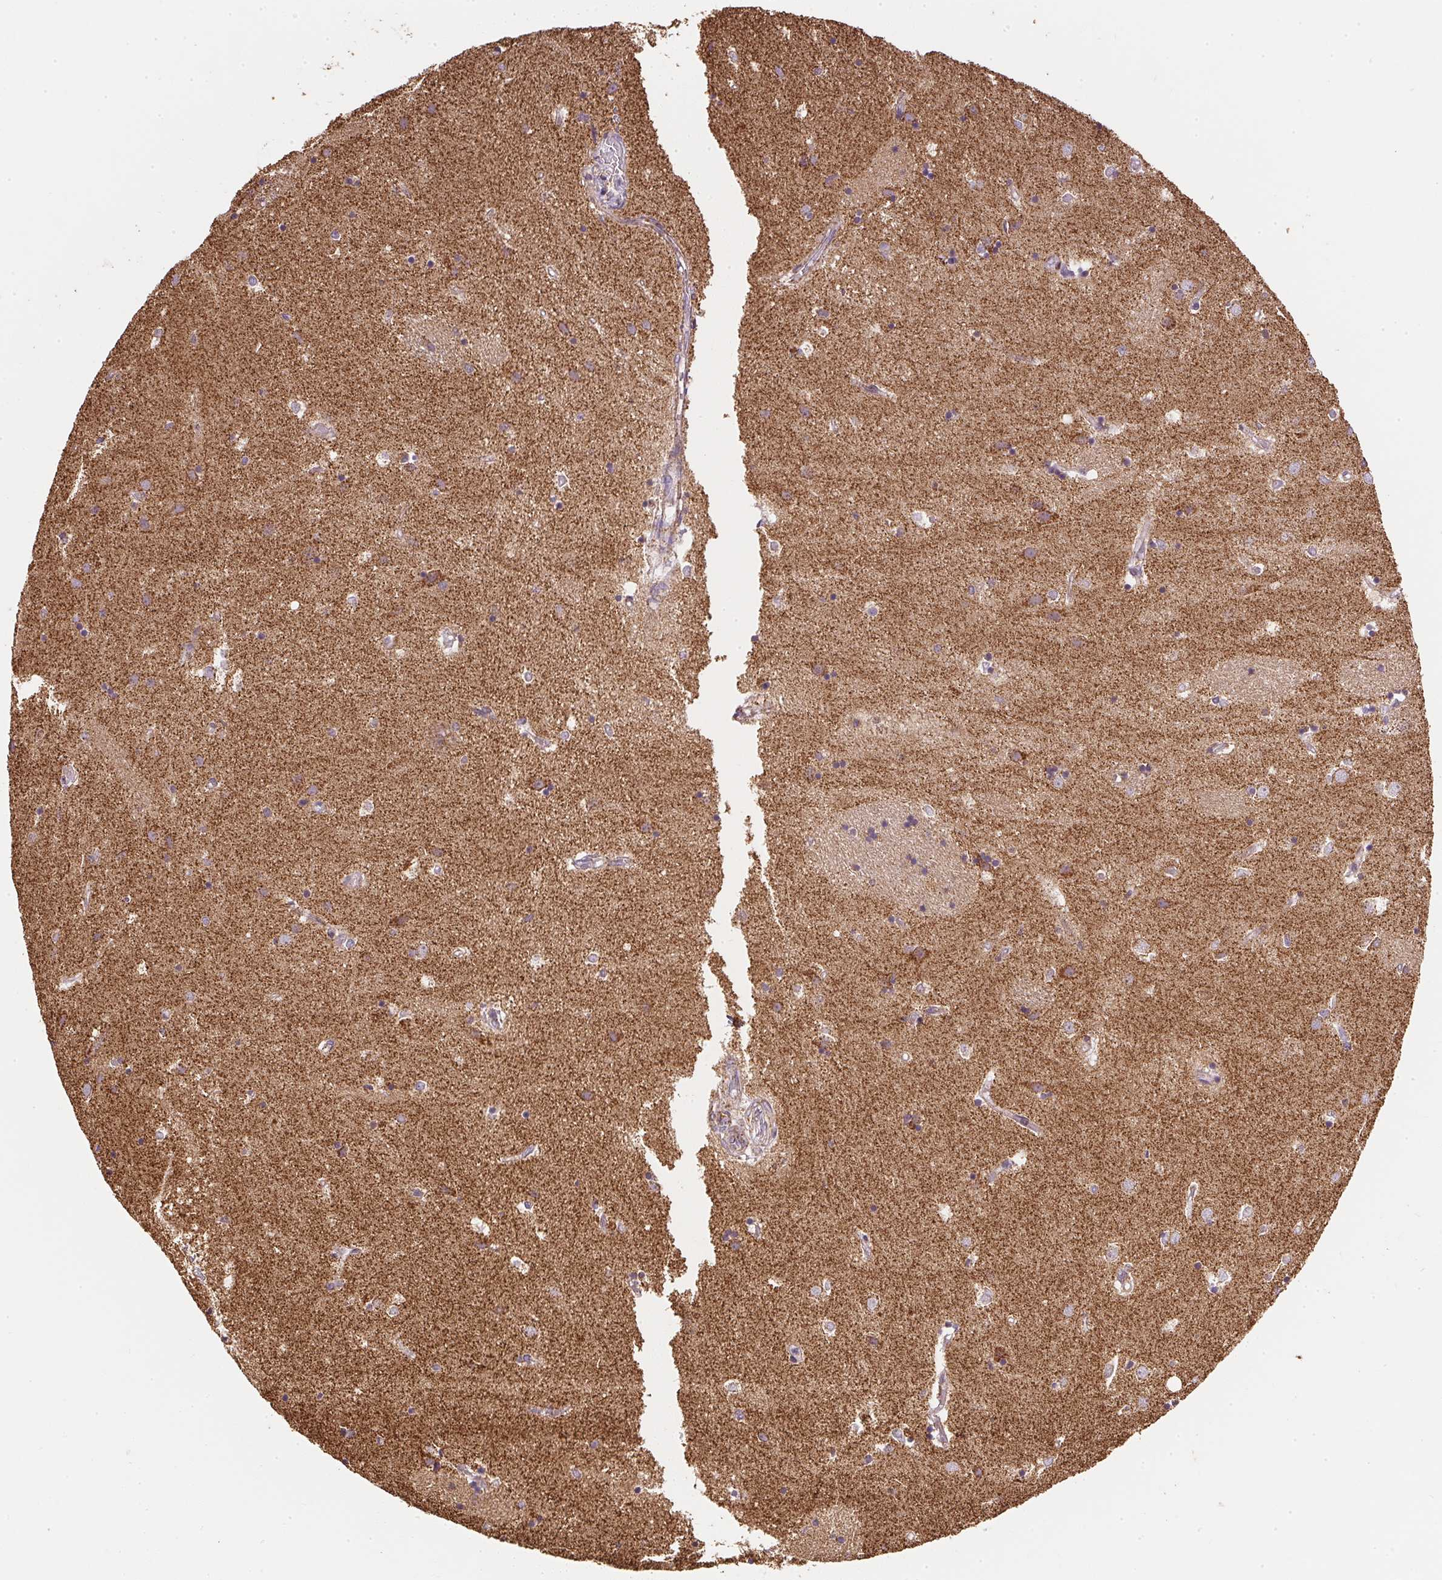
{"staining": {"intensity": "strong", "quantity": "<25%", "location": "cytoplasmic/membranous"}, "tissue": "caudate", "cell_type": "Glial cells", "image_type": "normal", "snomed": [{"axis": "morphology", "description": "Normal tissue, NOS"}, {"axis": "topography", "description": "Lateral ventricle wall"}], "caption": "High-magnification brightfield microscopy of normal caudate stained with DAB (brown) and counterstained with hematoxylin (blue). glial cells exhibit strong cytoplasmic/membranous staining is seen in approximately<25% of cells.", "gene": "MAPK11", "patient": {"sex": "male", "age": 54}}